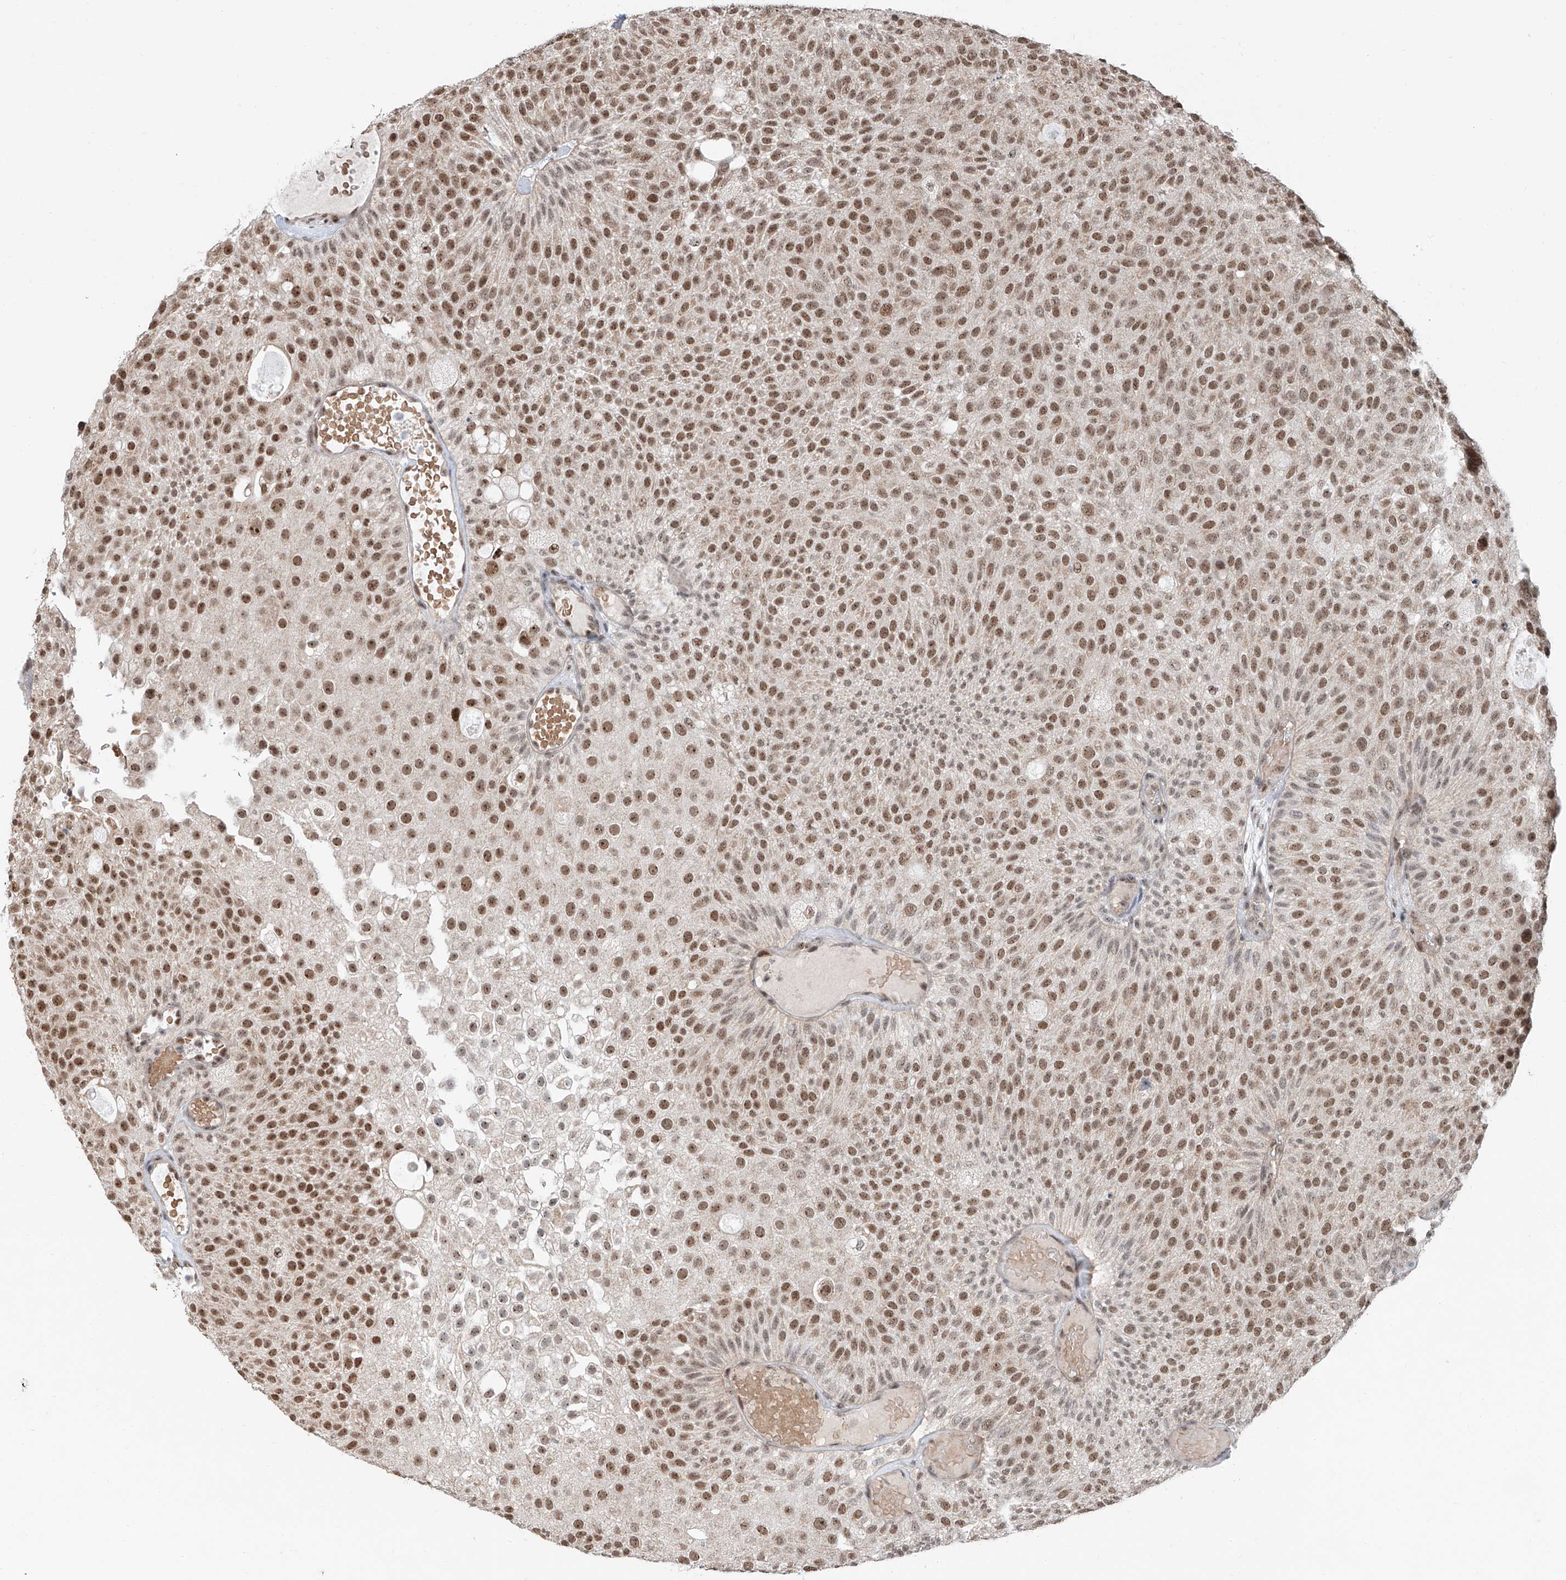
{"staining": {"intensity": "strong", "quantity": ">75%", "location": "nuclear"}, "tissue": "urothelial cancer", "cell_type": "Tumor cells", "image_type": "cancer", "snomed": [{"axis": "morphology", "description": "Urothelial carcinoma, Low grade"}, {"axis": "topography", "description": "Urinary bladder"}], "caption": "DAB immunohistochemical staining of urothelial cancer shows strong nuclear protein expression in about >75% of tumor cells. (Brightfield microscopy of DAB IHC at high magnification).", "gene": "SDE2", "patient": {"sex": "male", "age": 78}}